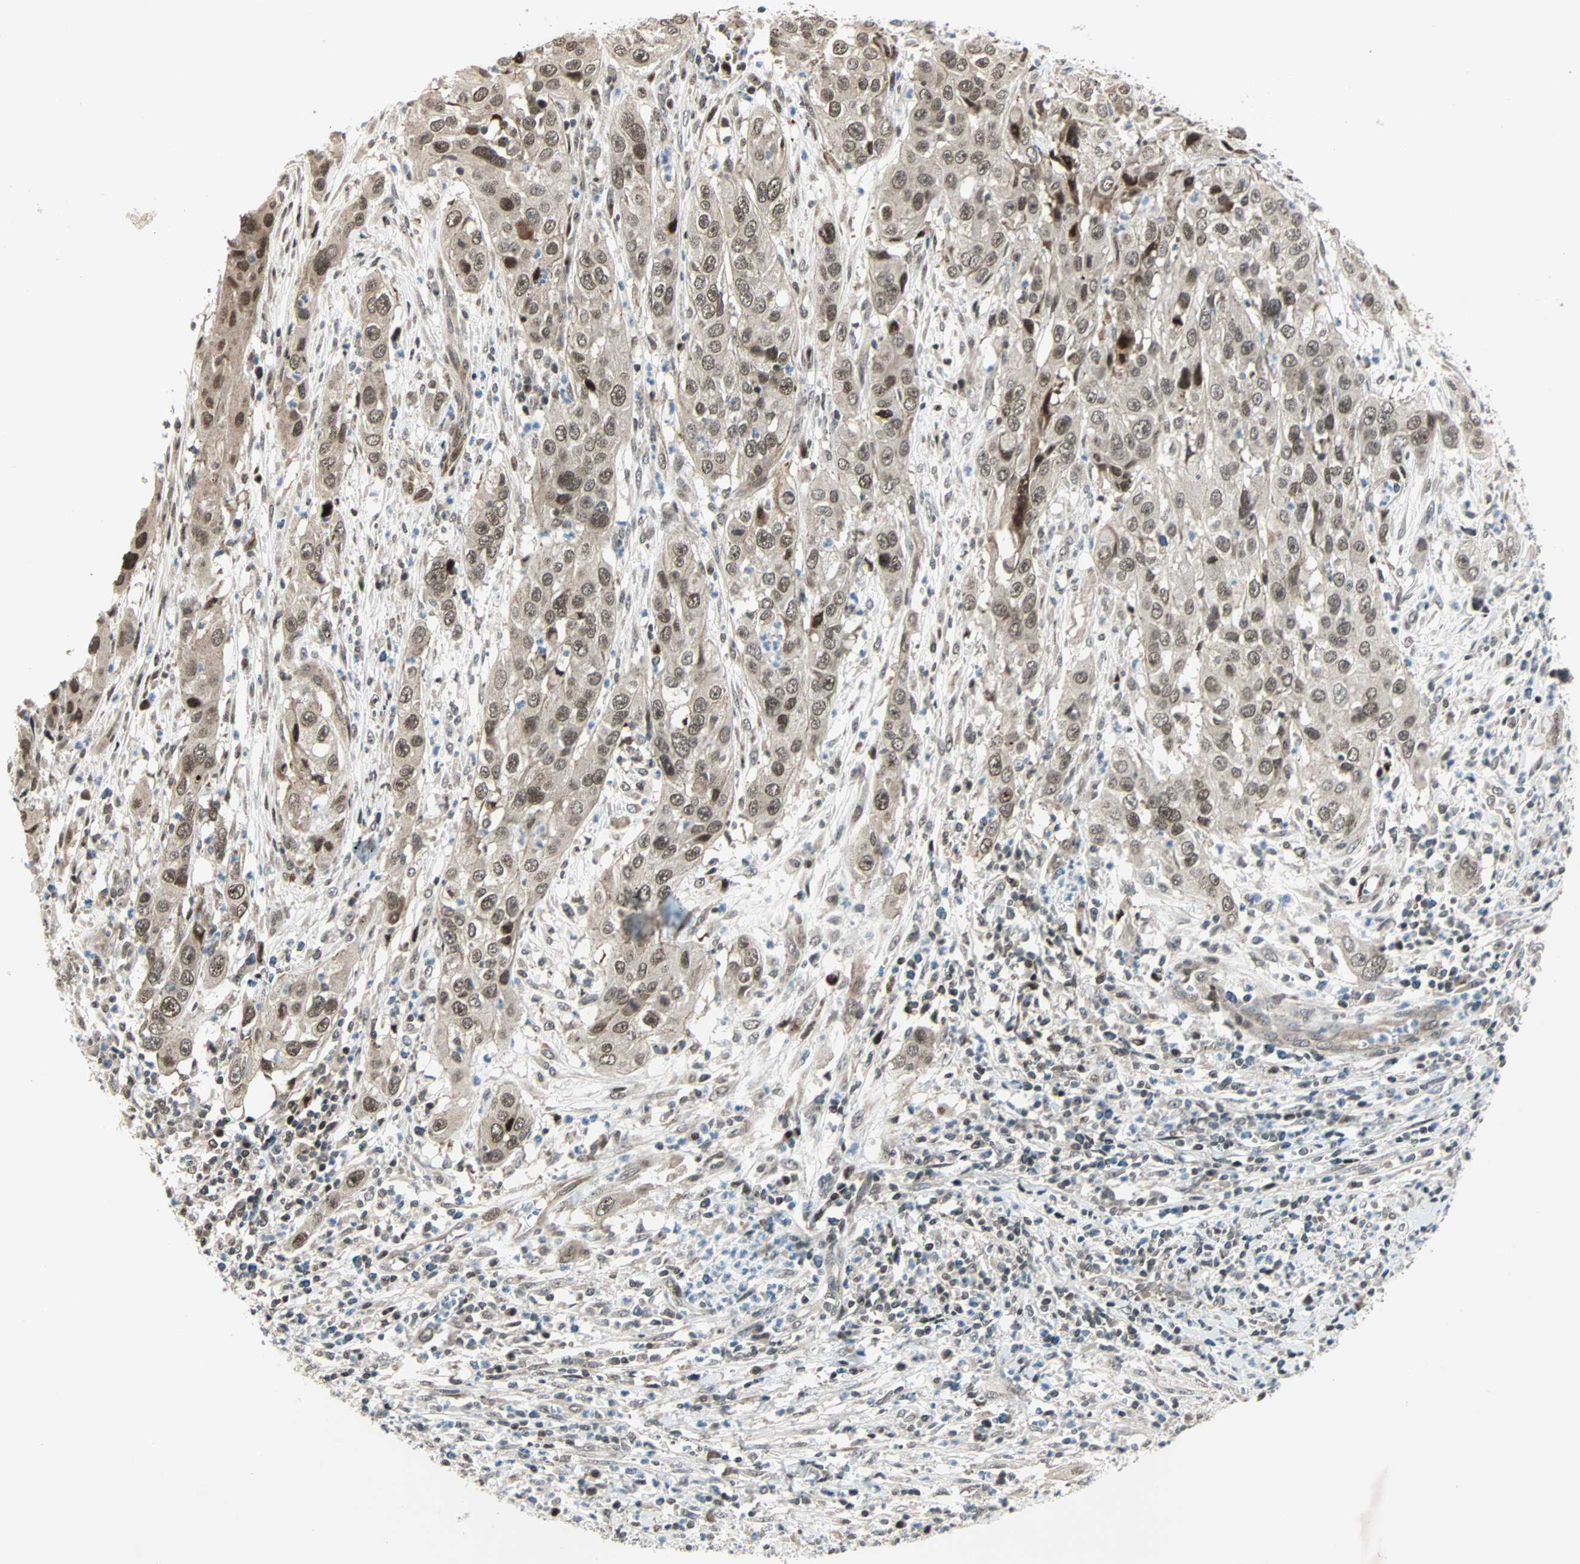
{"staining": {"intensity": "moderate", "quantity": ">75%", "location": "nuclear"}, "tissue": "cervical cancer", "cell_type": "Tumor cells", "image_type": "cancer", "snomed": [{"axis": "morphology", "description": "Squamous cell carcinoma, NOS"}, {"axis": "topography", "description": "Cervix"}], "caption": "Squamous cell carcinoma (cervical) stained for a protein exhibits moderate nuclear positivity in tumor cells.", "gene": "CBX4", "patient": {"sex": "female", "age": 32}}